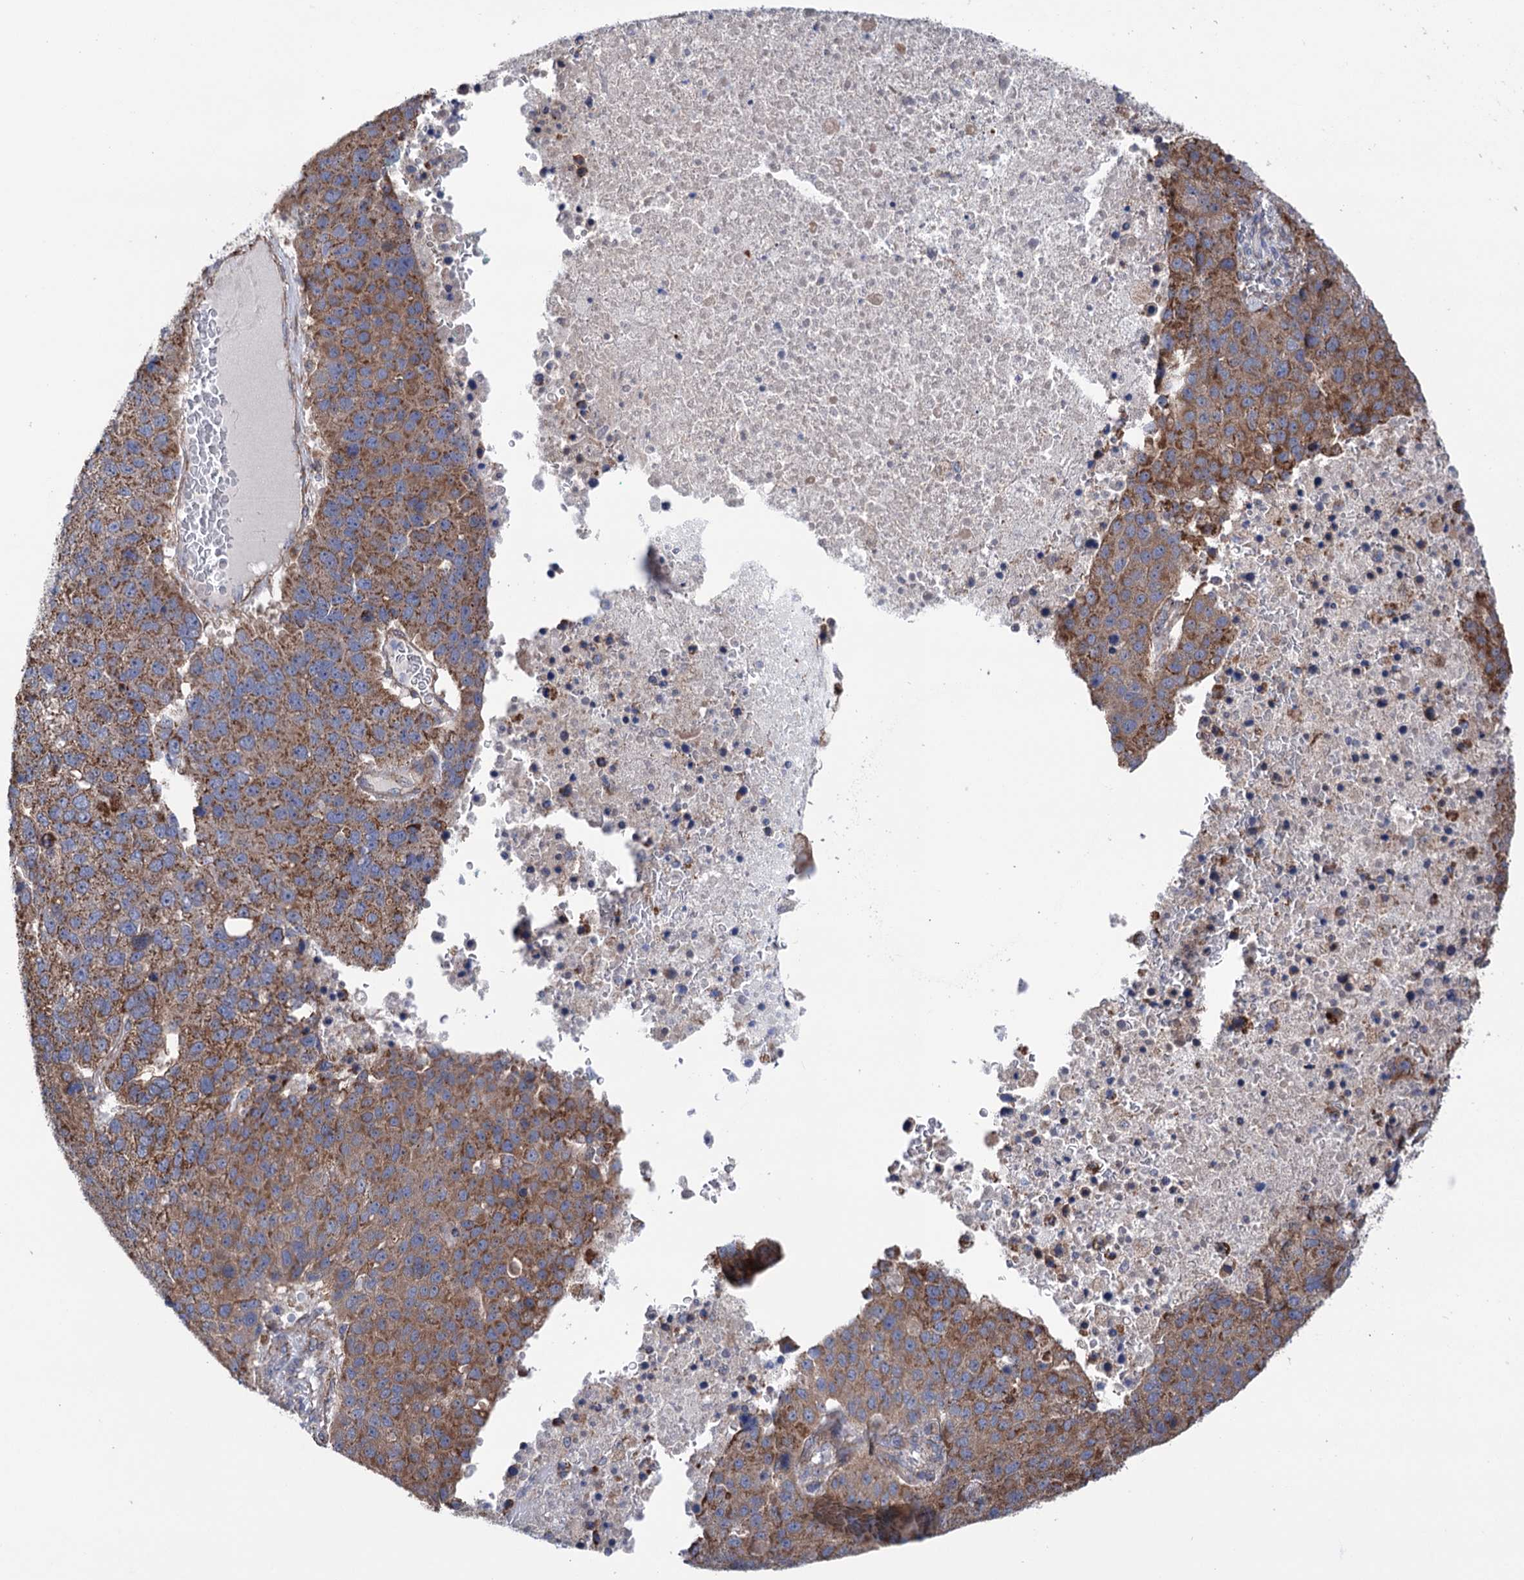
{"staining": {"intensity": "moderate", "quantity": ">75%", "location": "cytoplasmic/membranous"}, "tissue": "pancreatic cancer", "cell_type": "Tumor cells", "image_type": "cancer", "snomed": [{"axis": "morphology", "description": "Adenocarcinoma, NOS"}, {"axis": "topography", "description": "Pancreas"}], "caption": "Pancreatic cancer tissue exhibits moderate cytoplasmic/membranous staining in approximately >75% of tumor cells, visualized by immunohistochemistry. The staining was performed using DAB (3,3'-diaminobenzidine), with brown indicating positive protein expression. Nuclei are stained blue with hematoxylin.", "gene": "SUCLA2", "patient": {"sex": "female", "age": 61}}